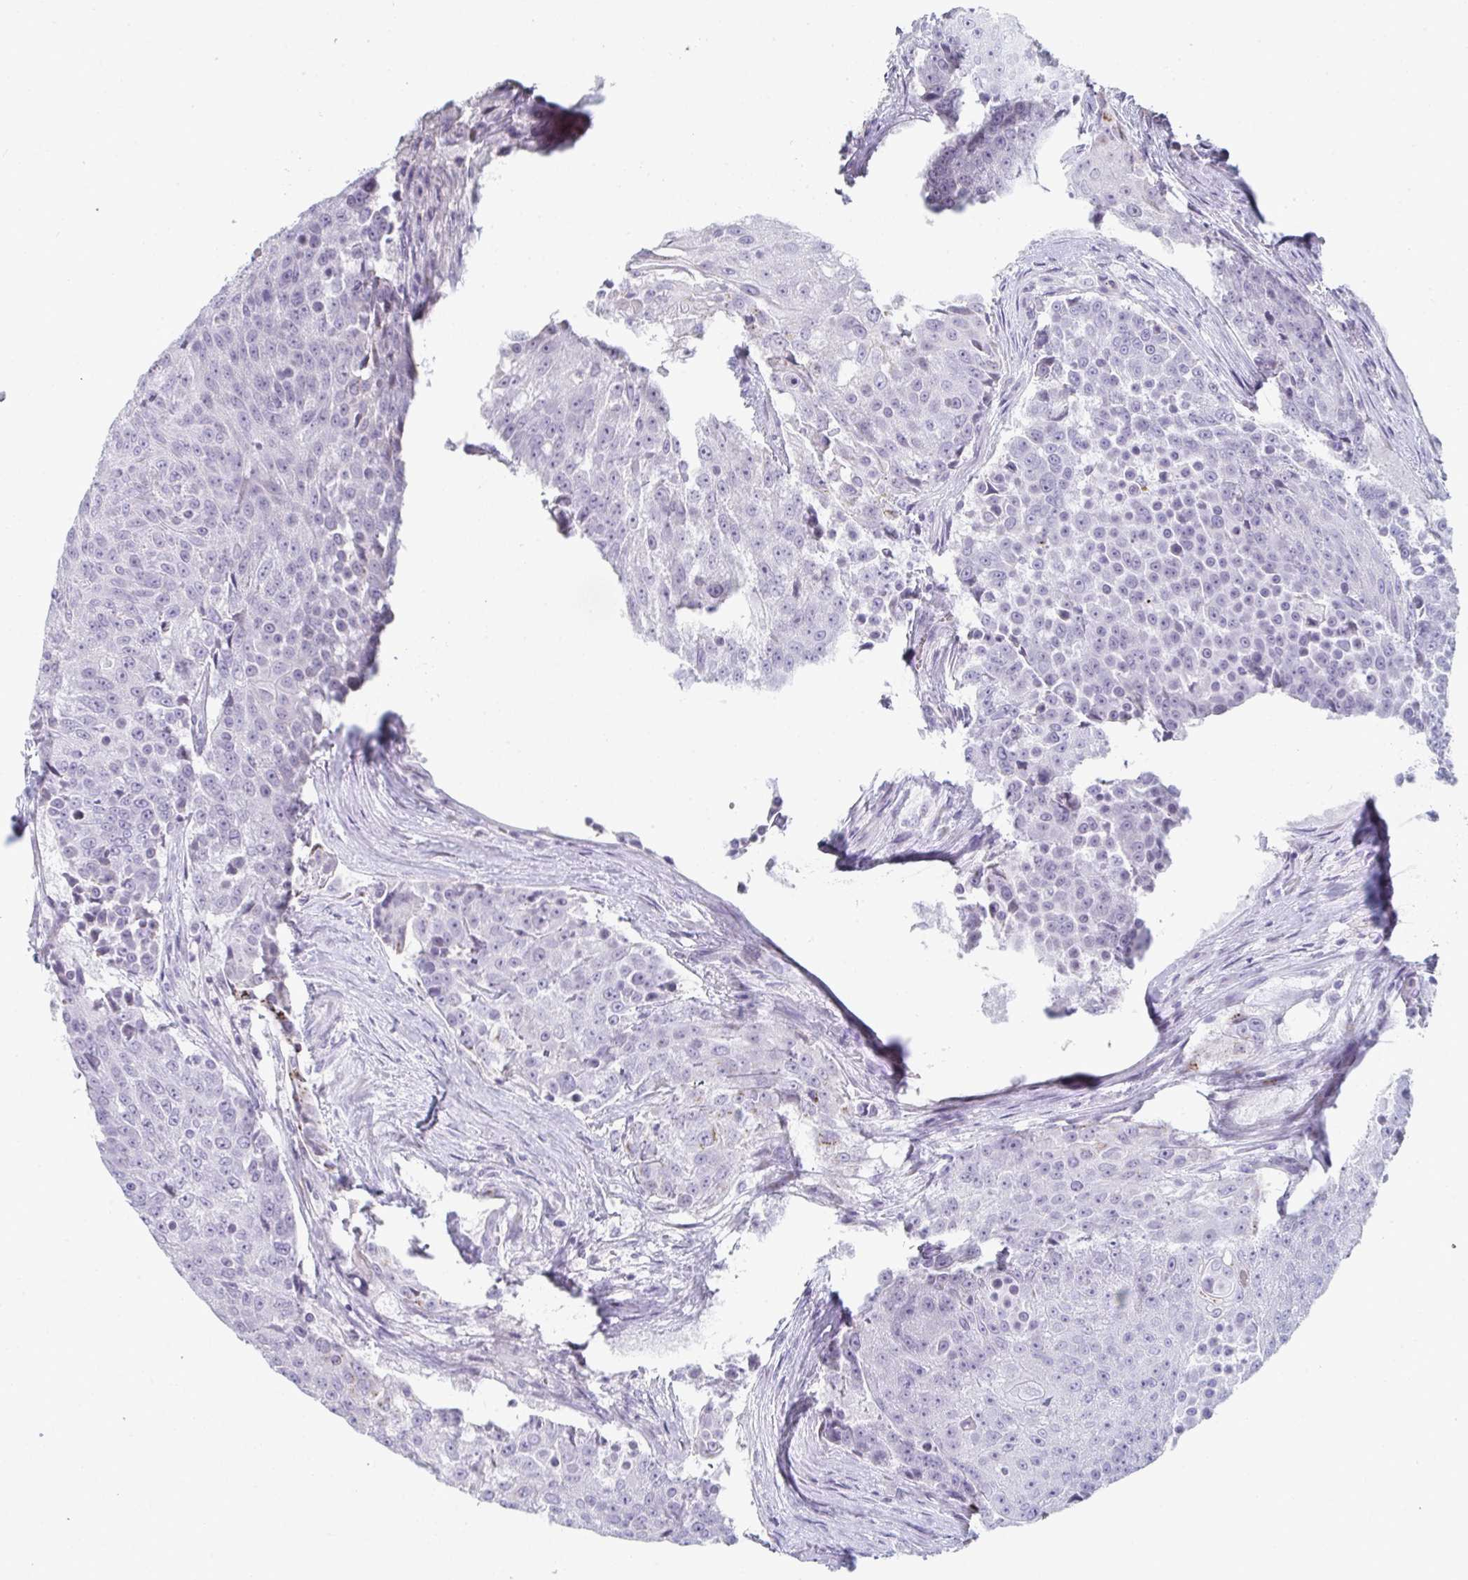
{"staining": {"intensity": "negative", "quantity": "none", "location": "none"}, "tissue": "urothelial cancer", "cell_type": "Tumor cells", "image_type": "cancer", "snomed": [{"axis": "morphology", "description": "Urothelial carcinoma, High grade"}, {"axis": "topography", "description": "Urinary bladder"}], "caption": "Immunohistochemistry (IHC) micrograph of neoplastic tissue: human urothelial carcinoma (high-grade) stained with DAB demonstrates no significant protein staining in tumor cells. The staining is performed using DAB brown chromogen with nuclei counter-stained in using hematoxylin.", "gene": "A1CF", "patient": {"sex": "female", "age": 63}}